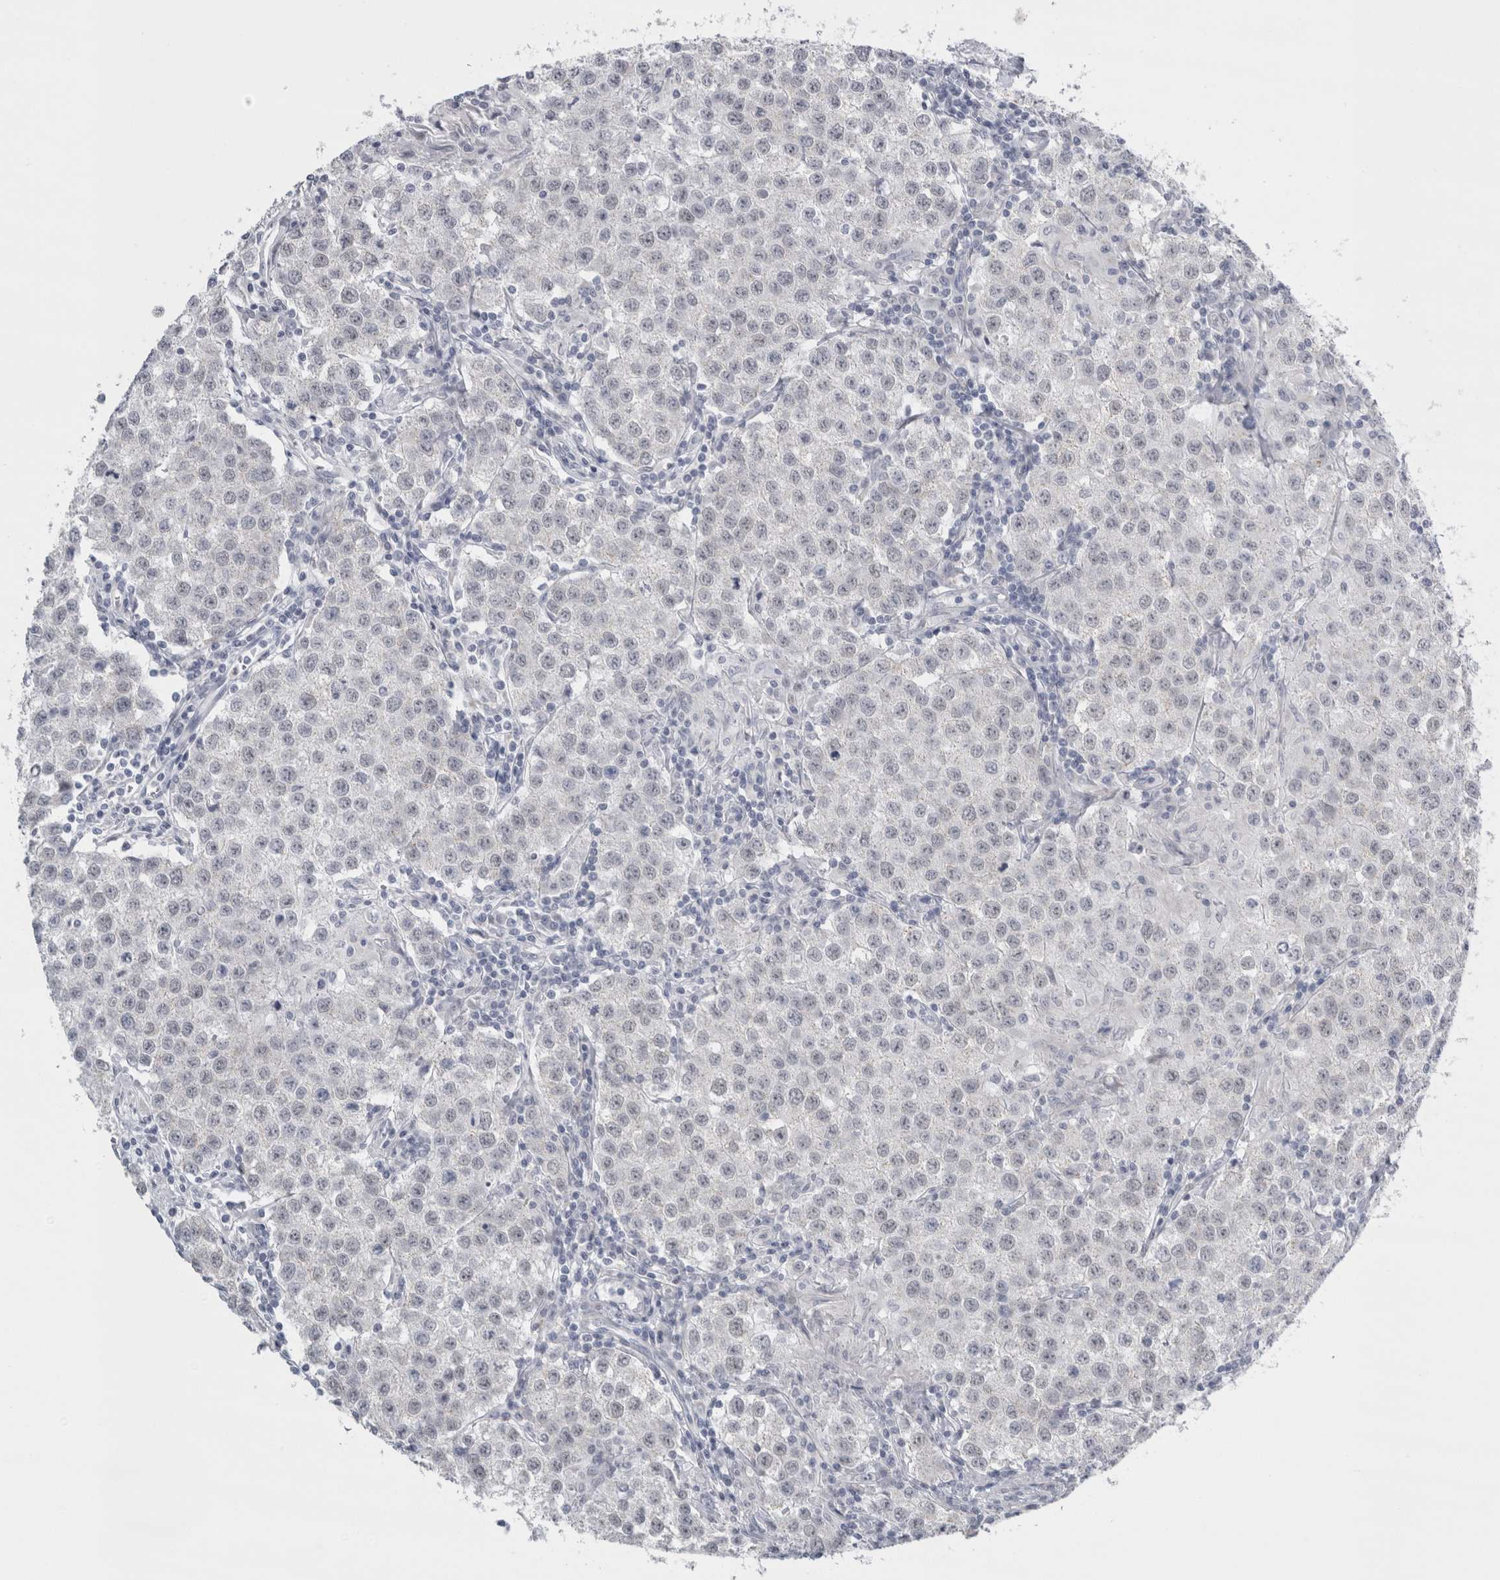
{"staining": {"intensity": "negative", "quantity": "none", "location": "none"}, "tissue": "testis cancer", "cell_type": "Tumor cells", "image_type": "cancer", "snomed": [{"axis": "morphology", "description": "Seminoma, NOS"}, {"axis": "morphology", "description": "Carcinoma, Embryonal, NOS"}, {"axis": "topography", "description": "Testis"}], "caption": "Testis cancer (embryonal carcinoma) was stained to show a protein in brown. There is no significant expression in tumor cells.", "gene": "PLIN1", "patient": {"sex": "male", "age": 43}}